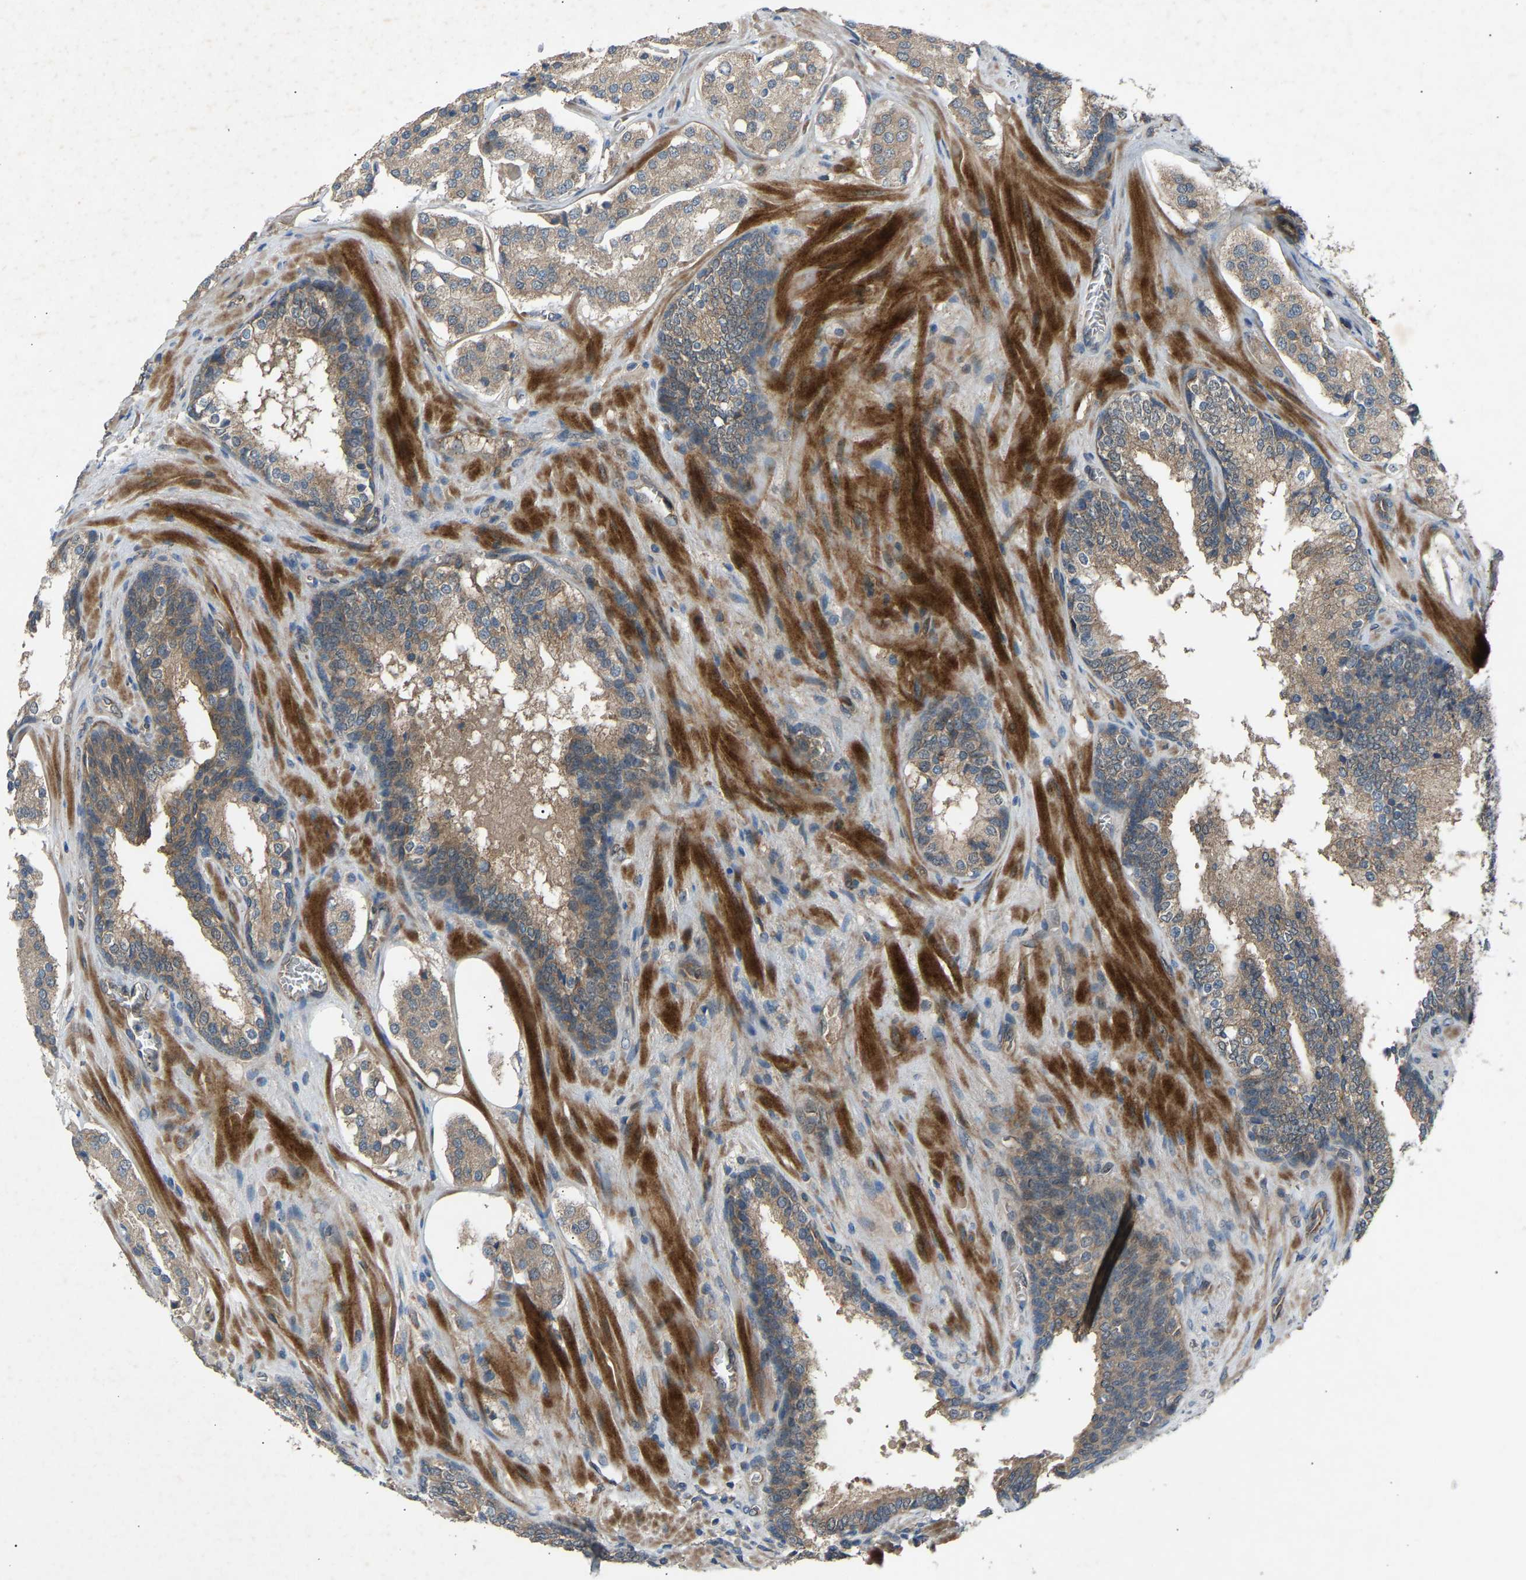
{"staining": {"intensity": "weak", "quantity": ">75%", "location": "cytoplasmic/membranous"}, "tissue": "prostate cancer", "cell_type": "Tumor cells", "image_type": "cancer", "snomed": [{"axis": "morphology", "description": "Adenocarcinoma, High grade"}, {"axis": "topography", "description": "Prostate"}], "caption": "An IHC micrograph of tumor tissue is shown. Protein staining in brown labels weak cytoplasmic/membranous positivity in prostate cancer within tumor cells.", "gene": "GAS2L1", "patient": {"sex": "male", "age": 60}}